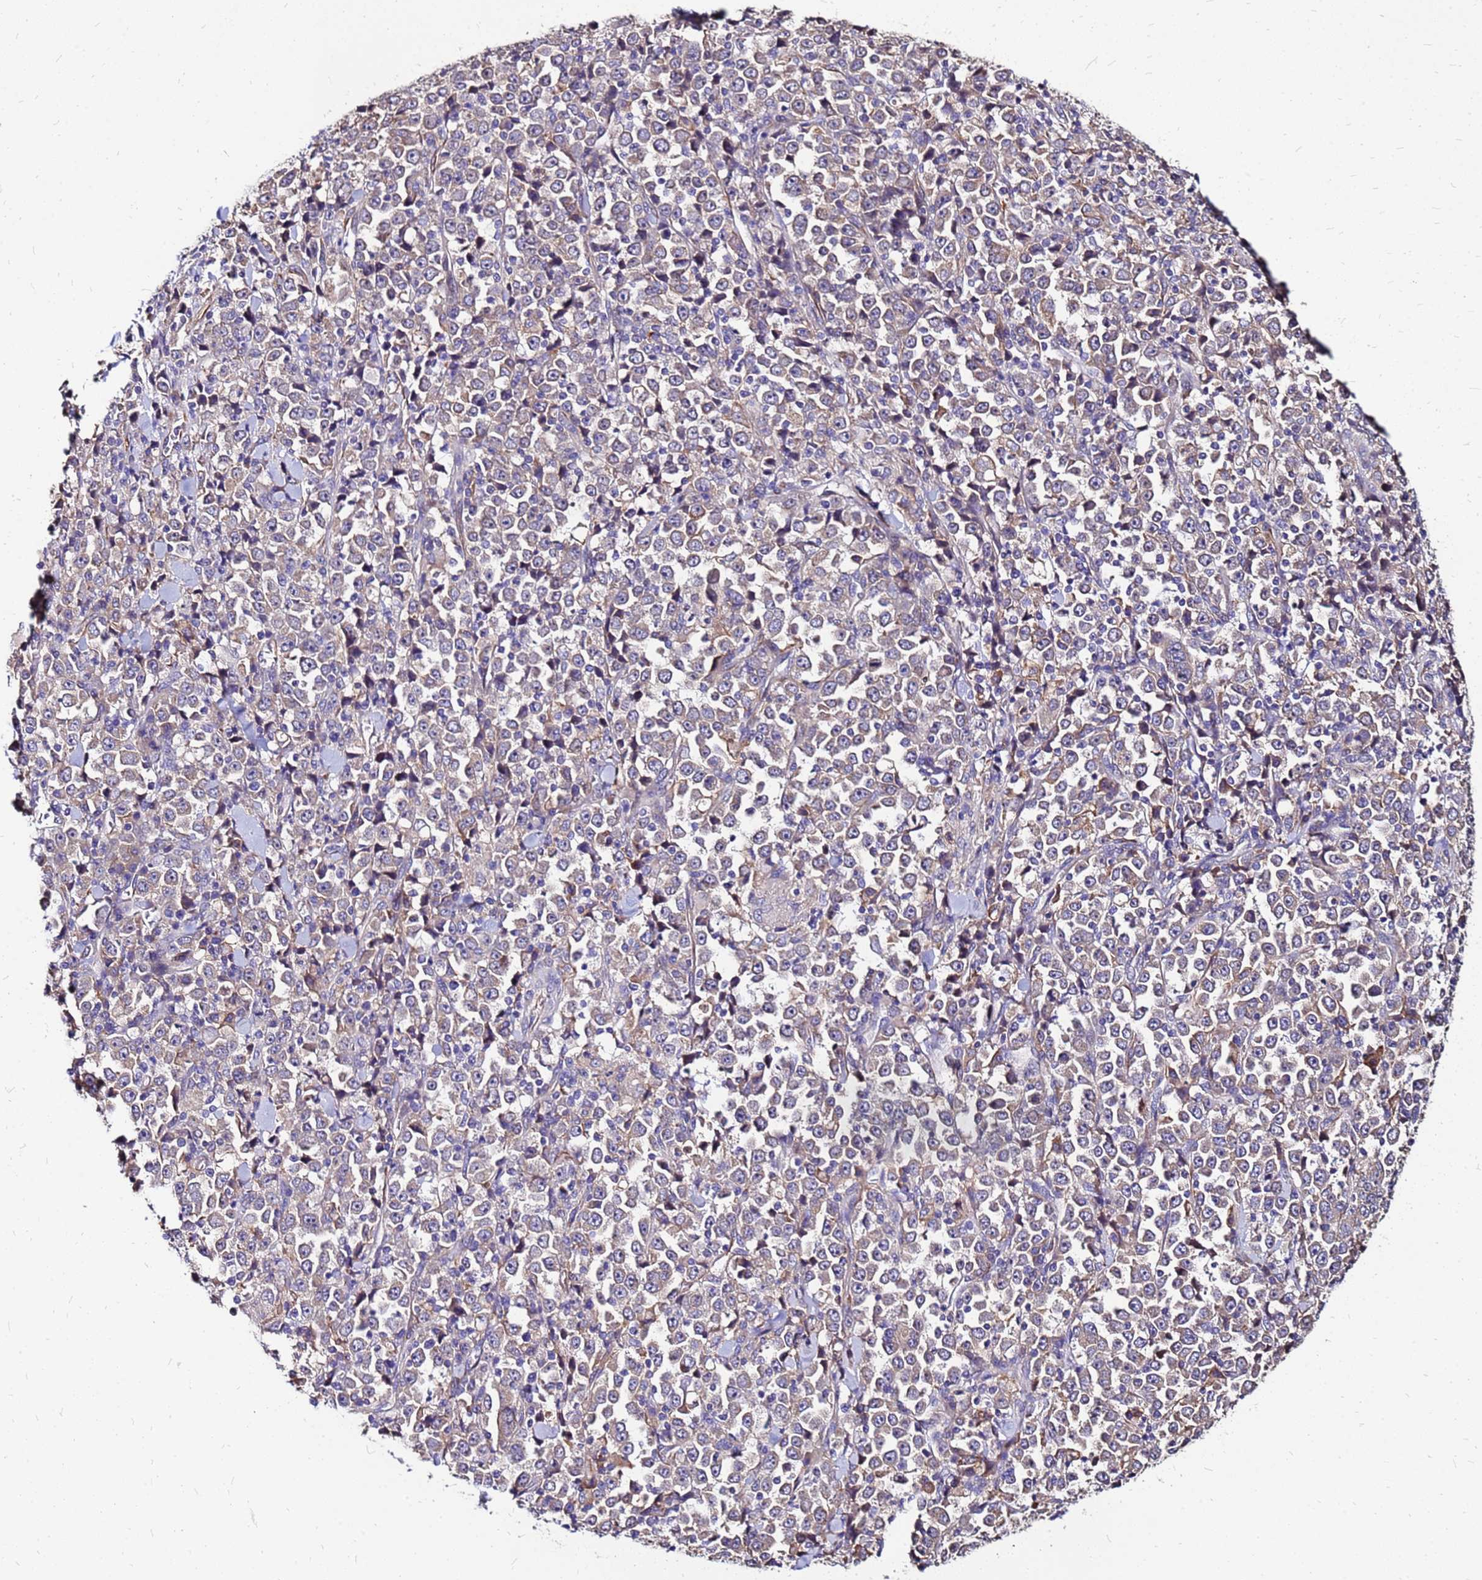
{"staining": {"intensity": "weak", "quantity": "25%-75%", "location": "cytoplasmic/membranous"}, "tissue": "stomach cancer", "cell_type": "Tumor cells", "image_type": "cancer", "snomed": [{"axis": "morphology", "description": "Normal tissue, NOS"}, {"axis": "morphology", "description": "Adenocarcinoma, NOS"}, {"axis": "topography", "description": "Stomach, upper"}, {"axis": "topography", "description": "Stomach"}], "caption": "Protein analysis of stomach cancer tissue displays weak cytoplasmic/membranous positivity in approximately 25%-75% of tumor cells. The protein is shown in brown color, while the nuclei are stained blue.", "gene": "ARHGEF5", "patient": {"sex": "male", "age": 59}}